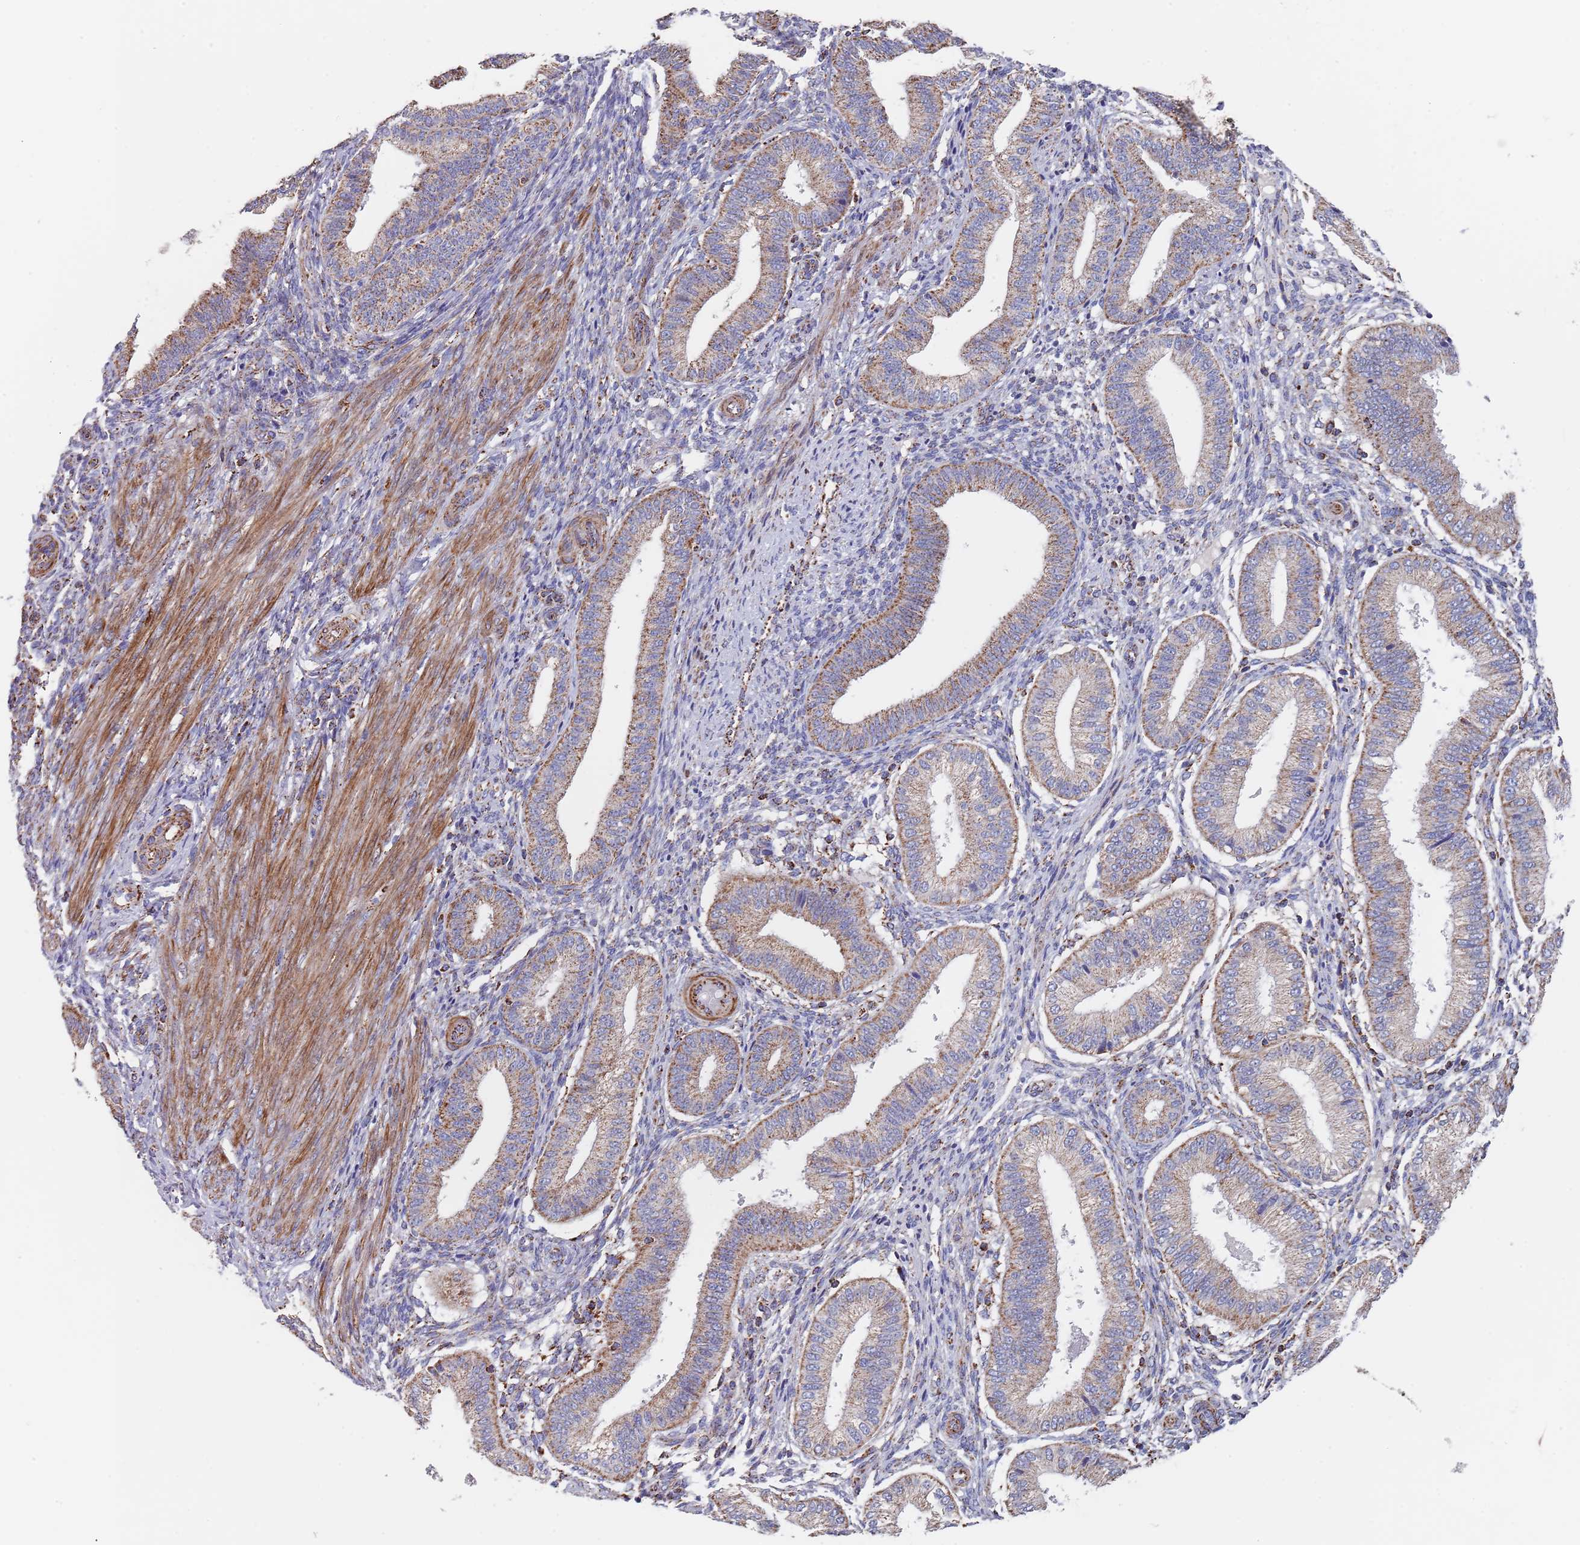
{"staining": {"intensity": "moderate", "quantity": "25%-75%", "location": "cytoplasmic/membranous"}, "tissue": "endometrium", "cell_type": "Cells in endometrial stroma", "image_type": "normal", "snomed": [{"axis": "morphology", "description": "Normal tissue, NOS"}, {"axis": "topography", "description": "Endometrium"}], "caption": "IHC micrograph of benign human endometrium stained for a protein (brown), which demonstrates medium levels of moderate cytoplasmic/membranous expression in about 25%-75% of cells in endometrial stroma.", "gene": "PGP", "patient": {"sex": "female", "age": 39}}